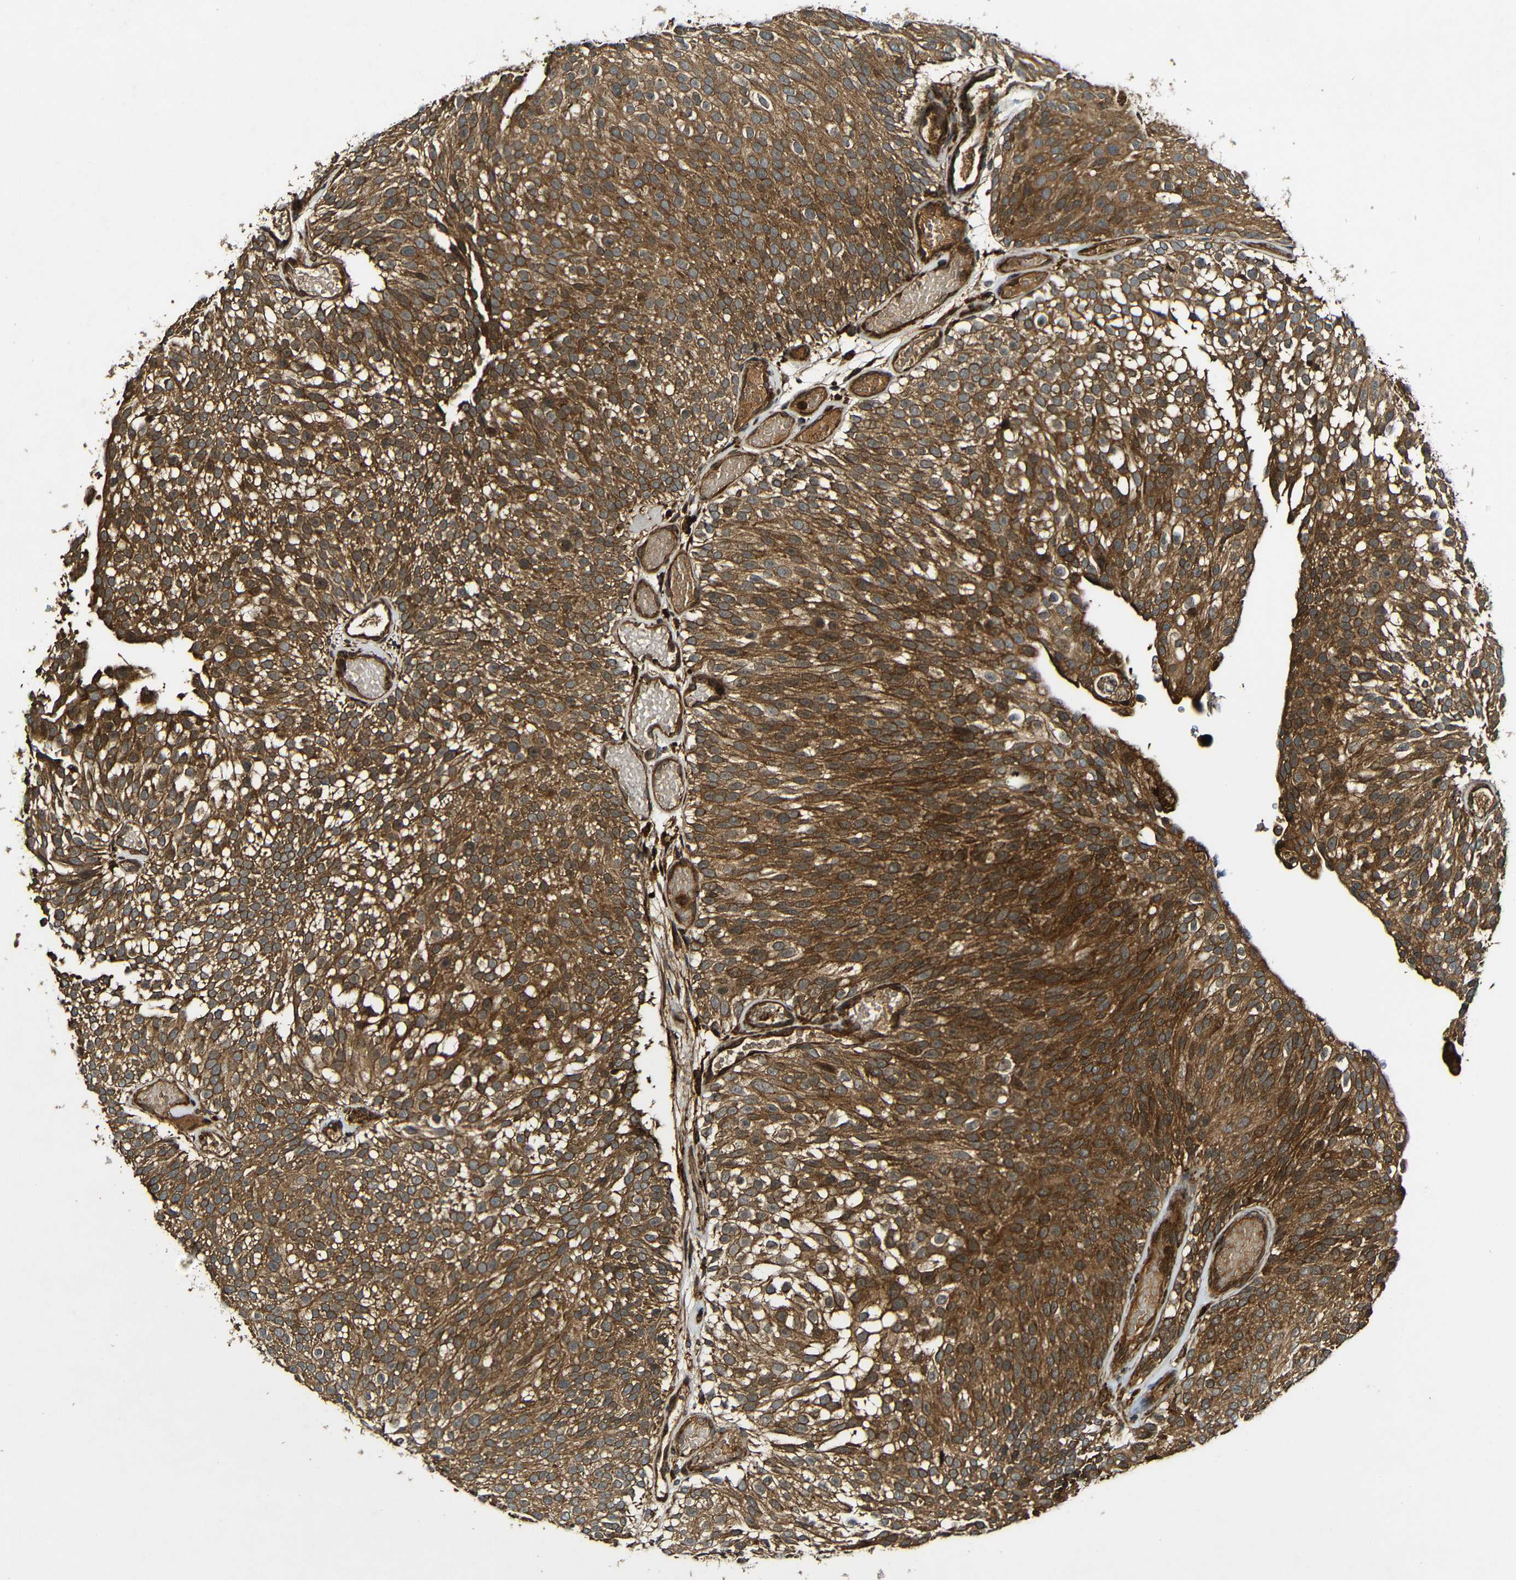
{"staining": {"intensity": "strong", "quantity": ">75%", "location": "cytoplasmic/membranous"}, "tissue": "urothelial cancer", "cell_type": "Tumor cells", "image_type": "cancer", "snomed": [{"axis": "morphology", "description": "Urothelial carcinoma, Low grade"}, {"axis": "topography", "description": "Urinary bladder"}], "caption": "Immunohistochemical staining of low-grade urothelial carcinoma displays strong cytoplasmic/membranous protein staining in about >75% of tumor cells. The staining is performed using DAB (3,3'-diaminobenzidine) brown chromogen to label protein expression. The nuclei are counter-stained blue using hematoxylin.", "gene": "CASP8", "patient": {"sex": "male", "age": 78}}